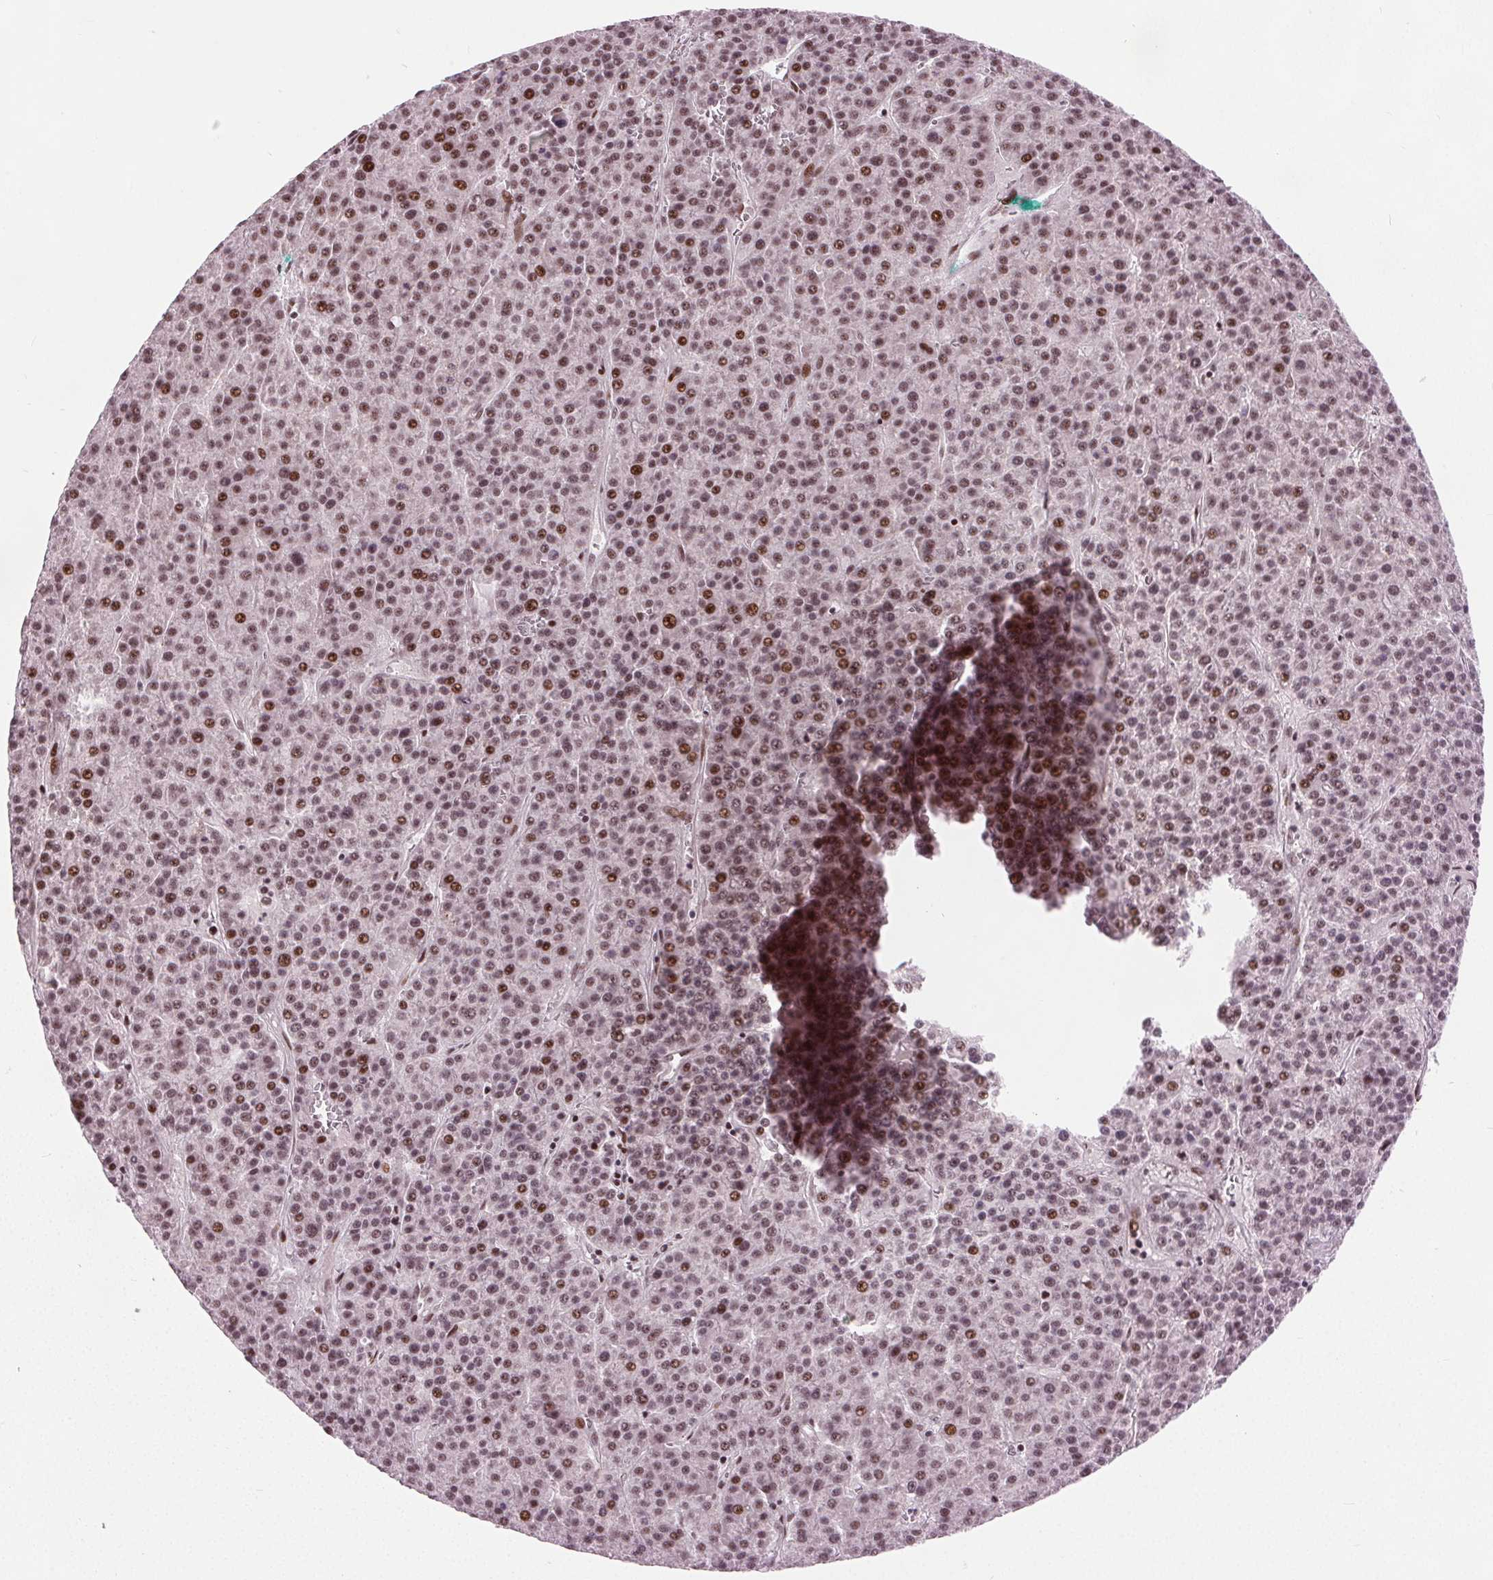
{"staining": {"intensity": "moderate", "quantity": ">75%", "location": "nuclear"}, "tissue": "liver cancer", "cell_type": "Tumor cells", "image_type": "cancer", "snomed": [{"axis": "morphology", "description": "Carcinoma, Hepatocellular, NOS"}, {"axis": "topography", "description": "Liver"}], "caption": "DAB (3,3'-diaminobenzidine) immunohistochemical staining of human liver cancer (hepatocellular carcinoma) shows moderate nuclear protein staining in about >75% of tumor cells. The staining was performed using DAB (3,3'-diaminobenzidine), with brown indicating positive protein expression. Nuclei are stained blue with hematoxylin.", "gene": "TTC34", "patient": {"sex": "female", "age": 58}}